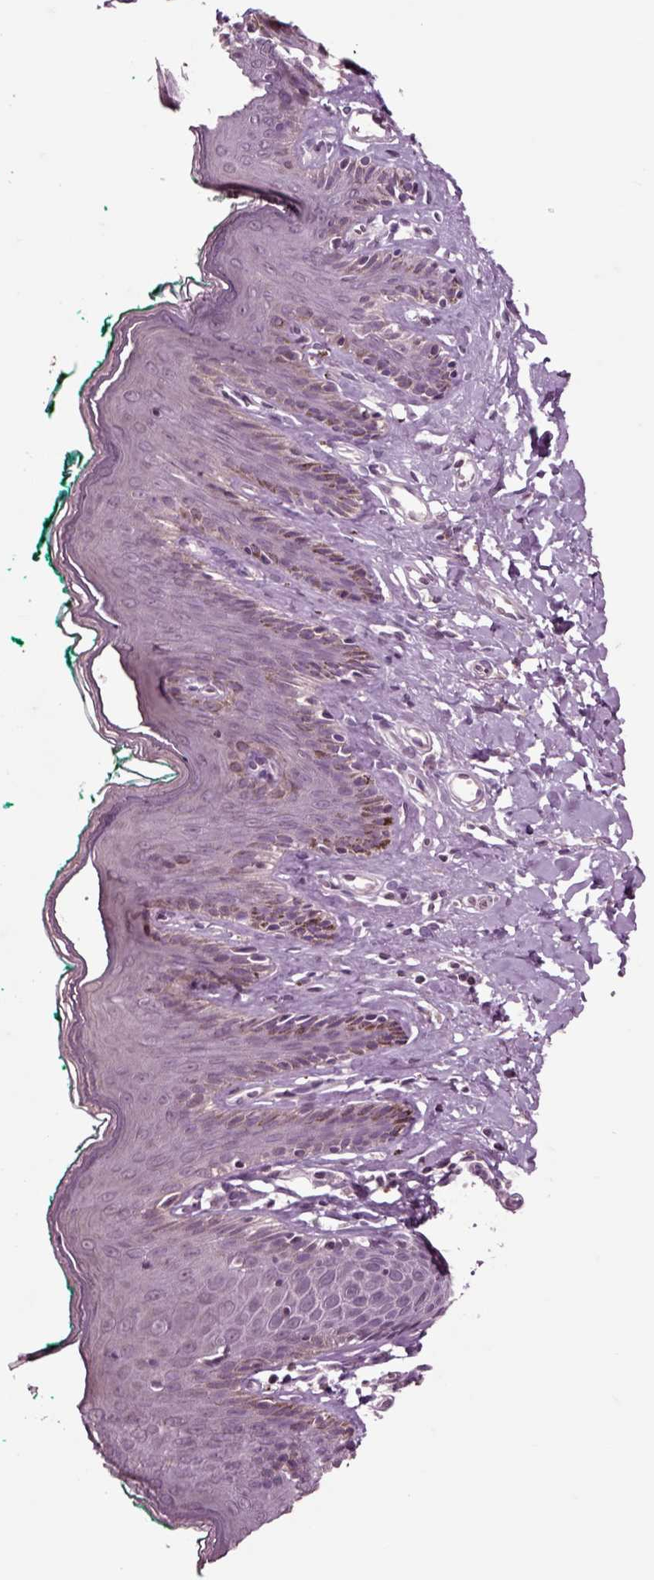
{"staining": {"intensity": "negative", "quantity": "none", "location": "none"}, "tissue": "skin", "cell_type": "Epidermal cells", "image_type": "normal", "snomed": [{"axis": "morphology", "description": "Normal tissue, NOS"}, {"axis": "topography", "description": "Vulva"}], "caption": "An image of skin stained for a protein reveals no brown staining in epidermal cells. (Brightfield microscopy of DAB IHC at high magnification).", "gene": "CHGB", "patient": {"sex": "female", "age": 66}}